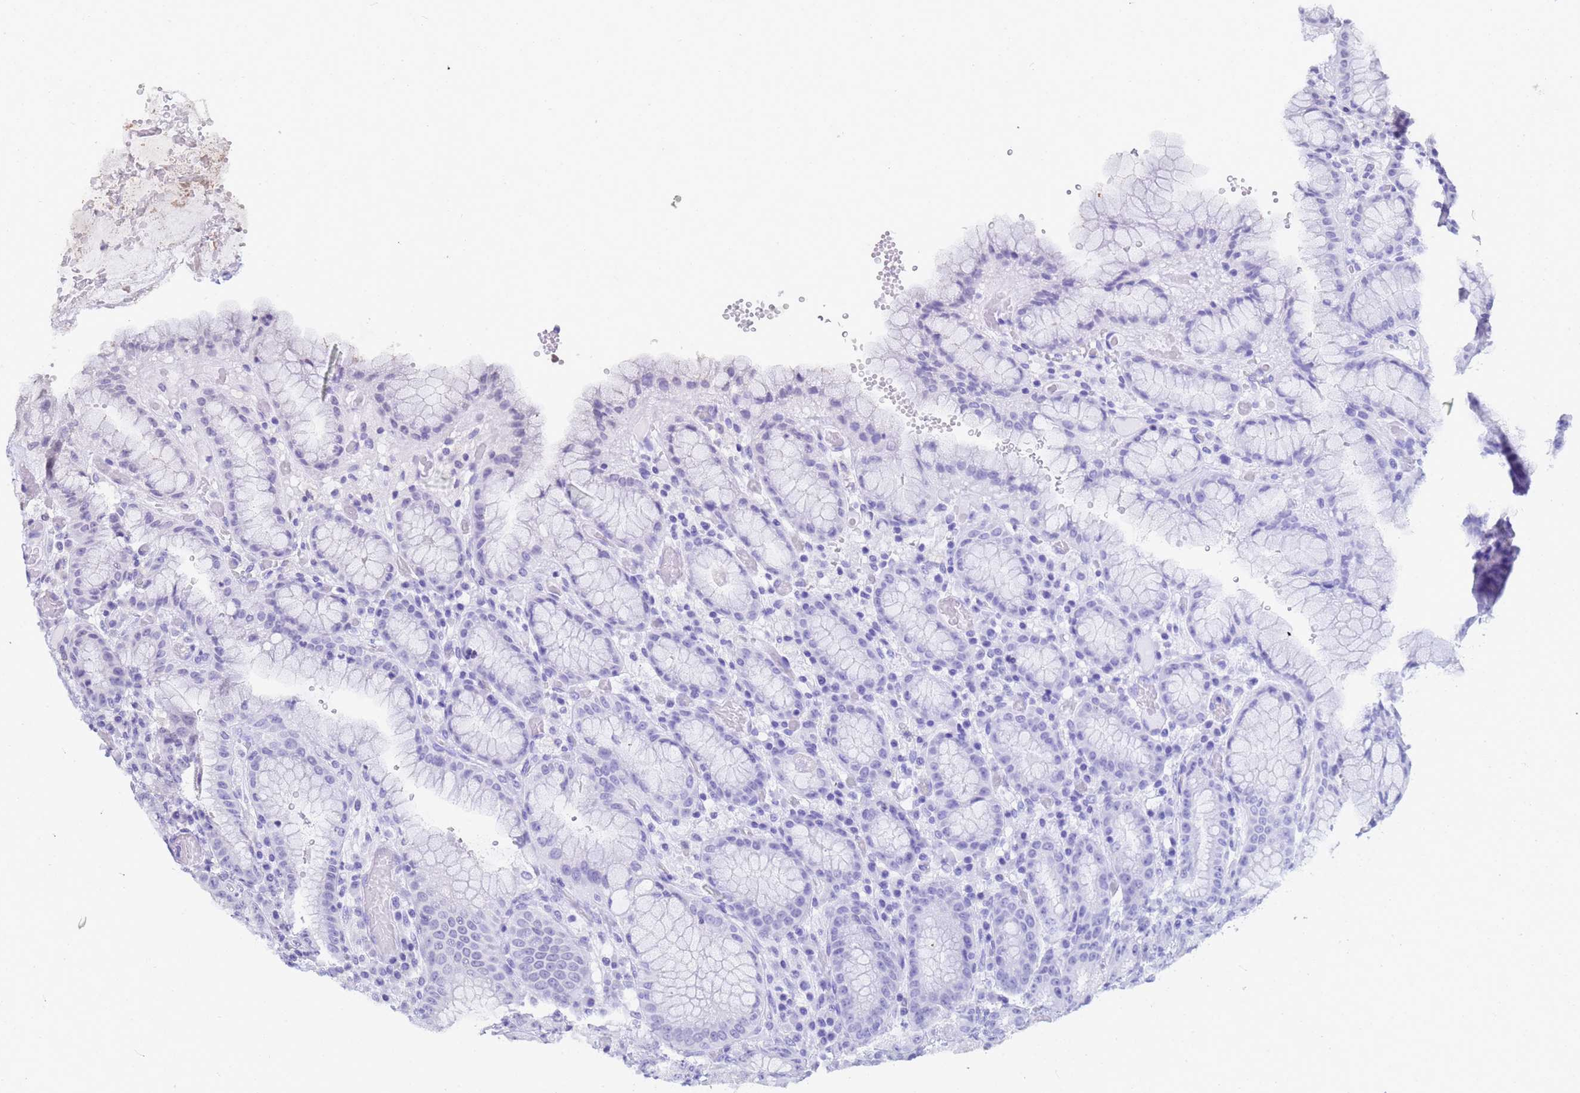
{"staining": {"intensity": "negative", "quantity": "none", "location": "none"}, "tissue": "stomach", "cell_type": "Glandular cells", "image_type": "normal", "snomed": [{"axis": "morphology", "description": "Normal tissue, NOS"}, {"axis": "topography", "description": "Stomach, upper"}], "caption": "Immunohistochemistry (IHC) of normal human stomach displays no staining in glandular cells.", "gene": "MYL7", "patient": {"sex": "male", "age": 52}}